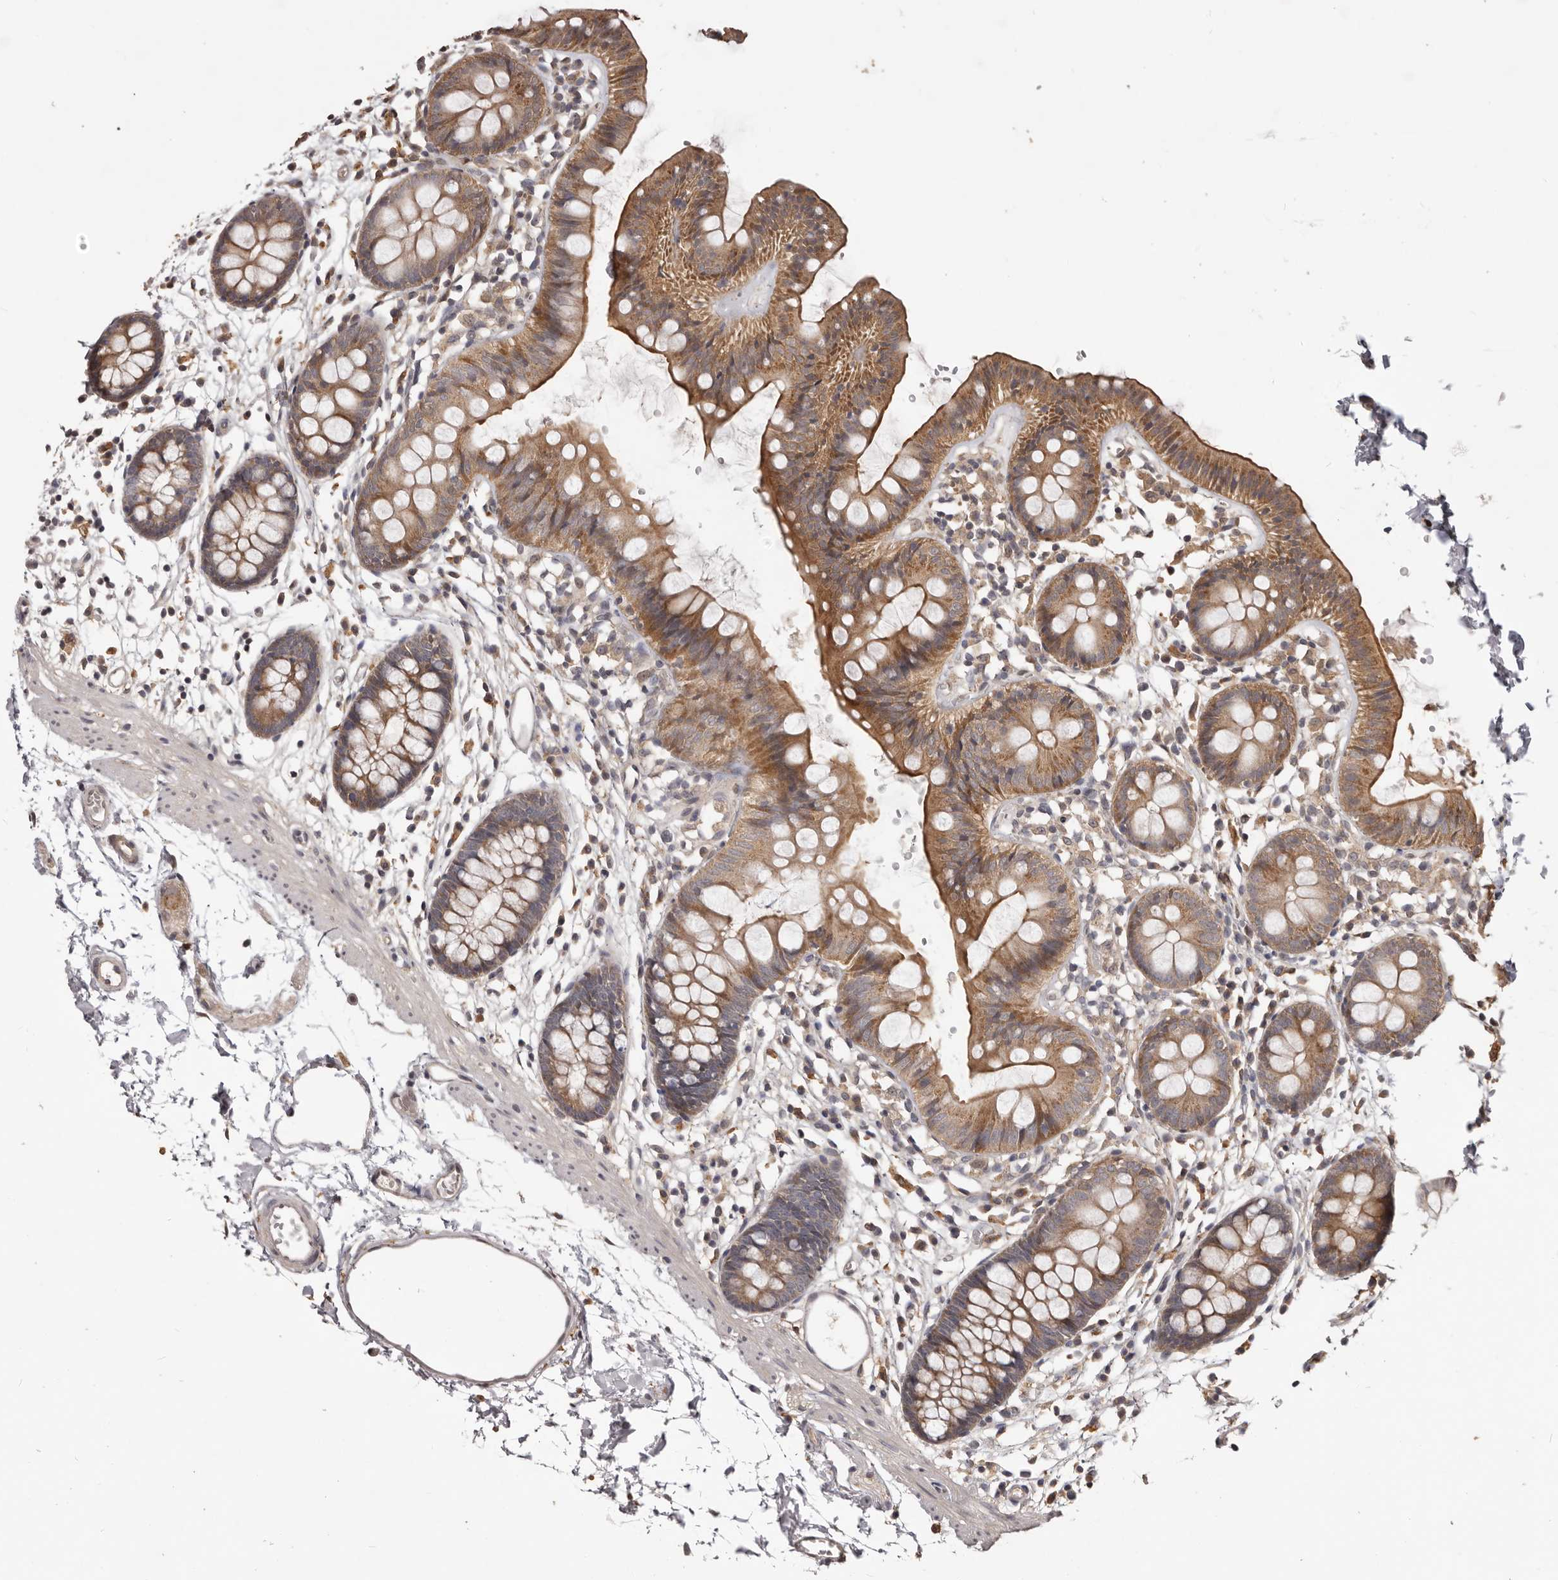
{"staining": {"intensity": "moderate", "quantity": ">75%", "location": "cytoplasmic/membranous"}, "tissue": "colon", "cell_type": "Endothelial cells", "image_type": "normal", "snomed": [{"axis": "morphology", "description": "Normal tissue, NOS"}, {"axis": "topography", "description": "Colon"}], "caption": "The micrograph shows immunohistochemical staining of unremarkable colon. There is moderate cytoplasmic/membranous expression is seen in approximately >75% of endothelial cells. The staining was performed using DAB (3,3'-diaminobenzidine) to visualize the protein expression in brown, while the nuclei were stained in blue with hematoxylin (Magnification: 20x).", "gene": "MTO1", "patient": {"sex": "male", "age": 56}}